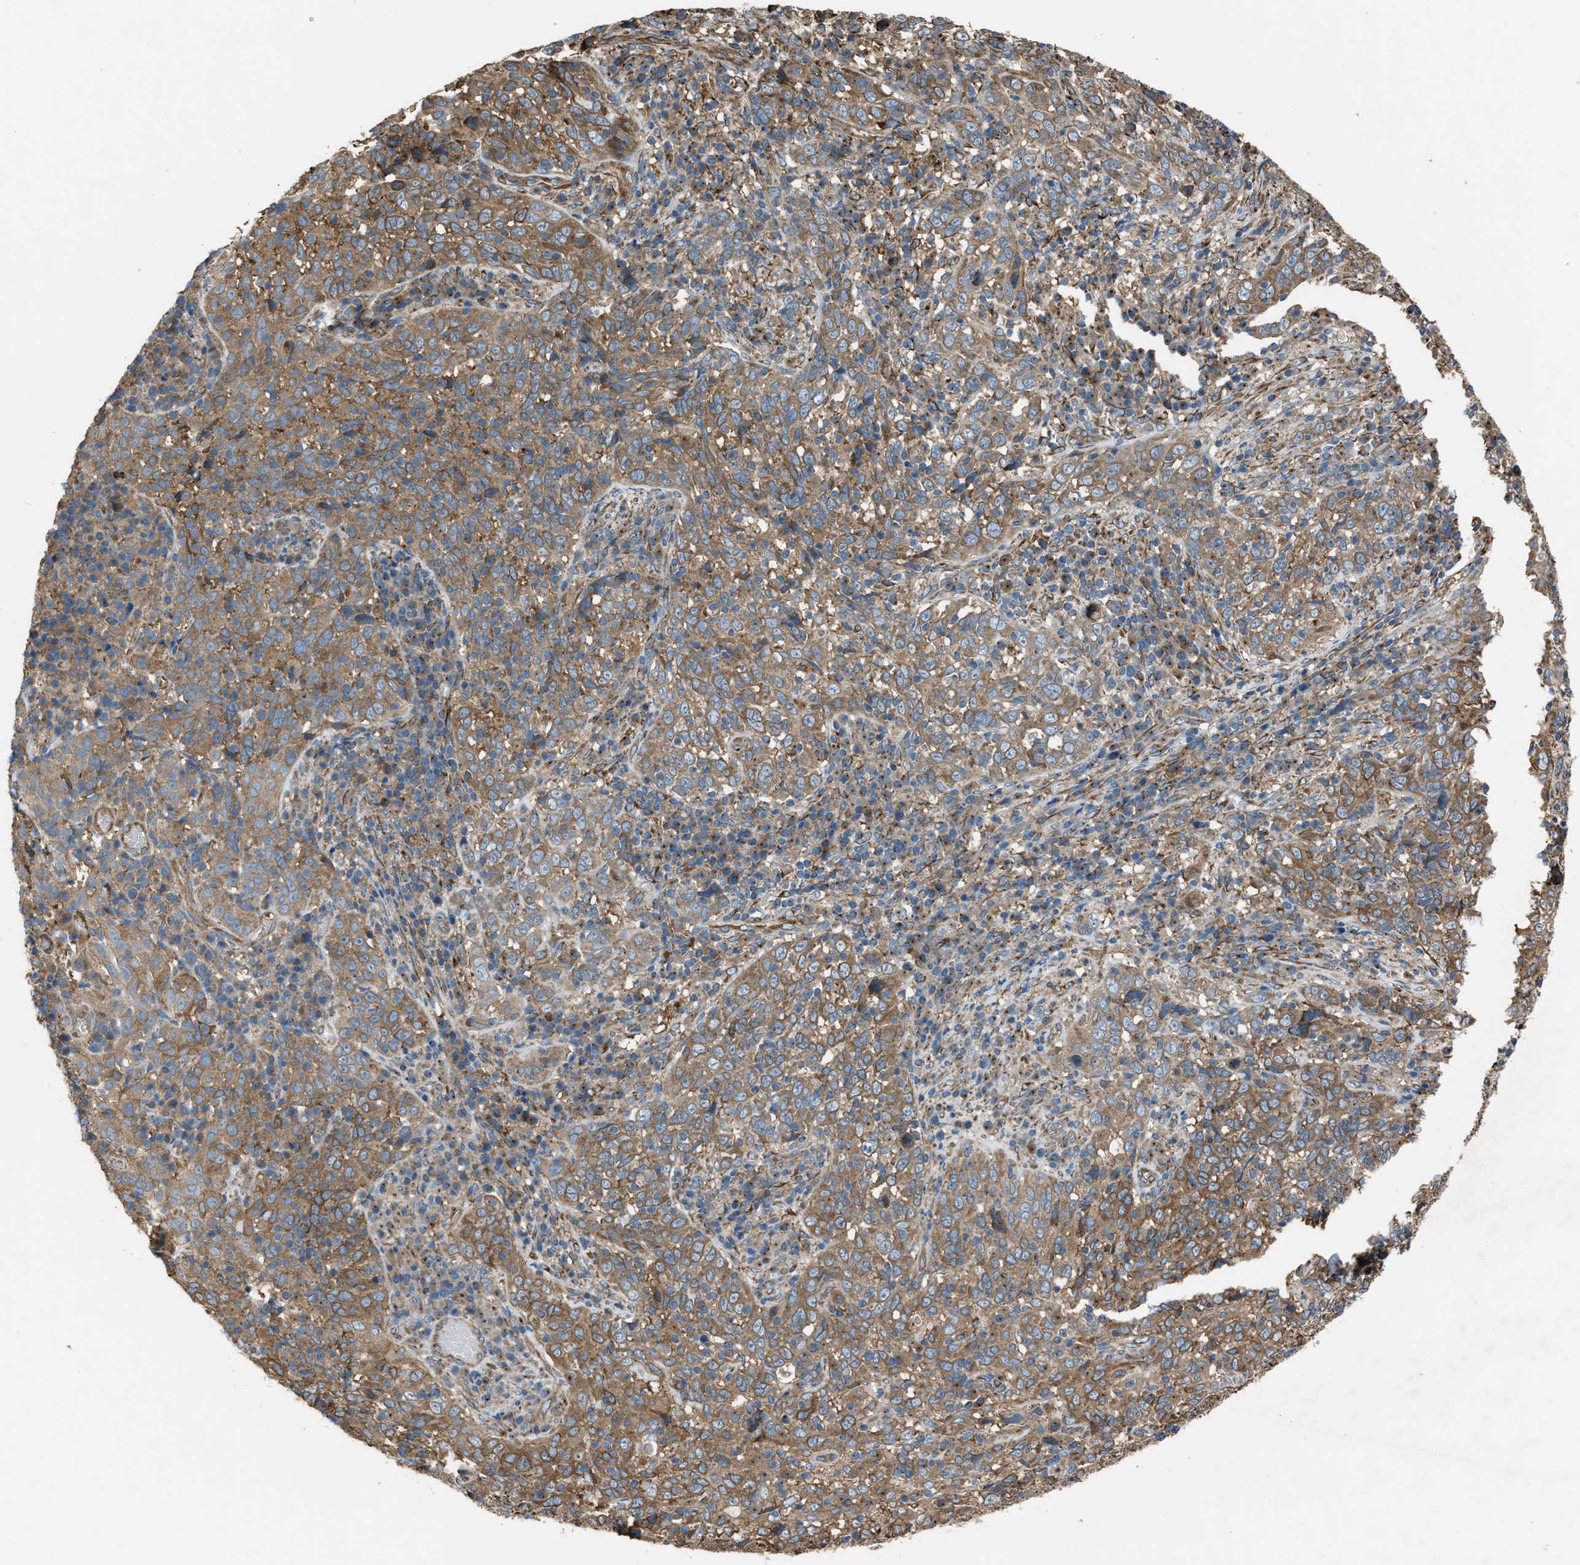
{"staining": {"intensity": "moderate", "quantity": ">75%", "location": "cytoplasmic/membranous"}, "tissue": "cervical cancer", "cell_type": "Tumor cells", "image_type": "cancer", "snomed": [{"axis": "morphology", "description": "Squamous cell carcinoma, NOS"}, {"axis": "topography", "description": "Cervix"}], "caption": "Approximately >75% of tumor cells in human squamous cell carcinoma (cervical) reveal moderate cytoplasmic/membranous protein staining as visualized by brown immunohistochemical staining.", "gene": "TRPC1", "patient": {"sex": "female", "age": 46}}